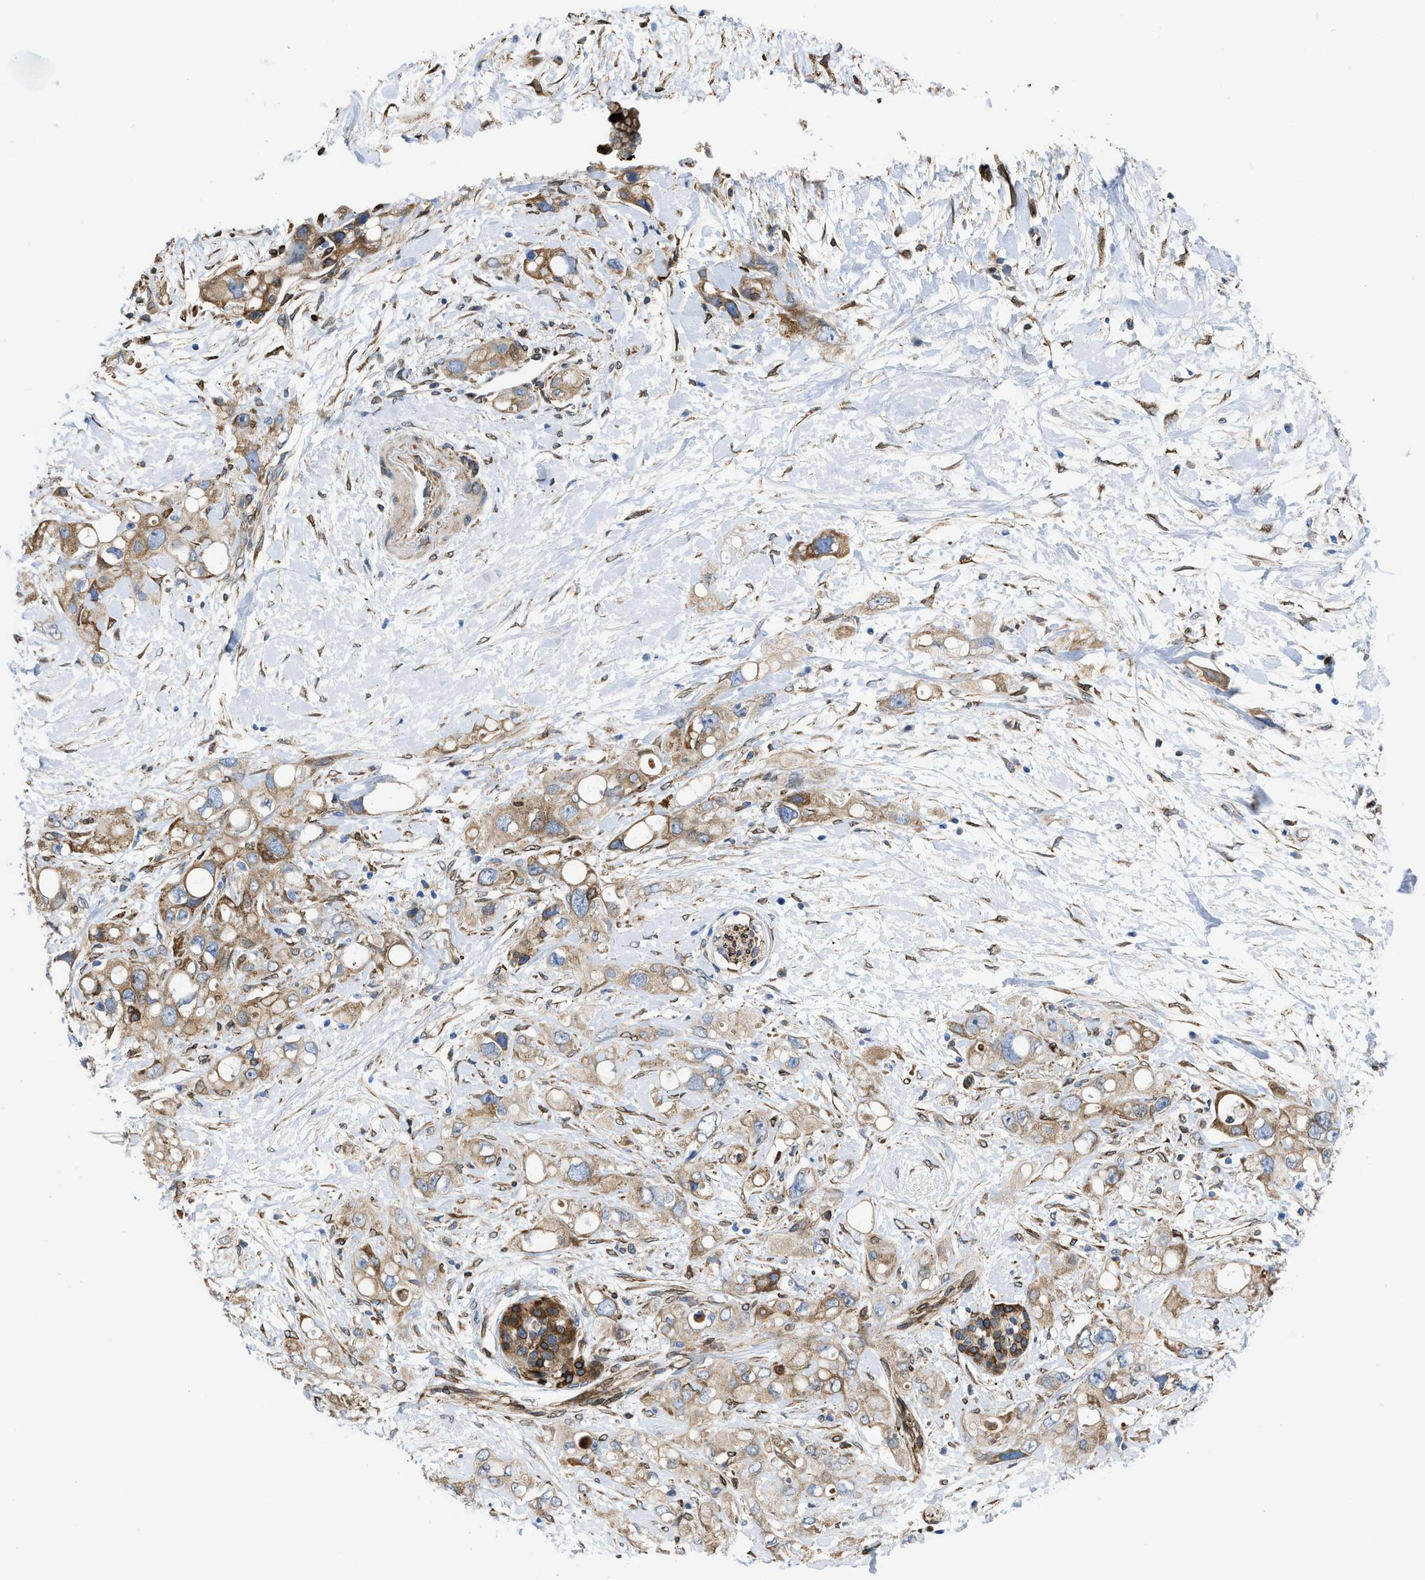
{"staining": {"intensity": "moderate", "quantity": ">75%", "location": "cytoplasmic/membranous"}, "tissue": "pancreatic cancer", "cell_type": "Tumor cells", "image_type": "cancer", "snomed": [{"axis": "morphology", "description": "Adenocarcinoma, NOS"}, {"axis": "topography", "description": "Pancreas"}], "caption": "Moderate cytoplasmic/membranous expression is appreciated in about >75% of tumor cells in pancreatic adenocarcinoma. The protein of interest is shown in brown color, while the nuclei are stained blue.", "gene": "ERLIN2", "patient": {"sex": "female", "age": 56}}